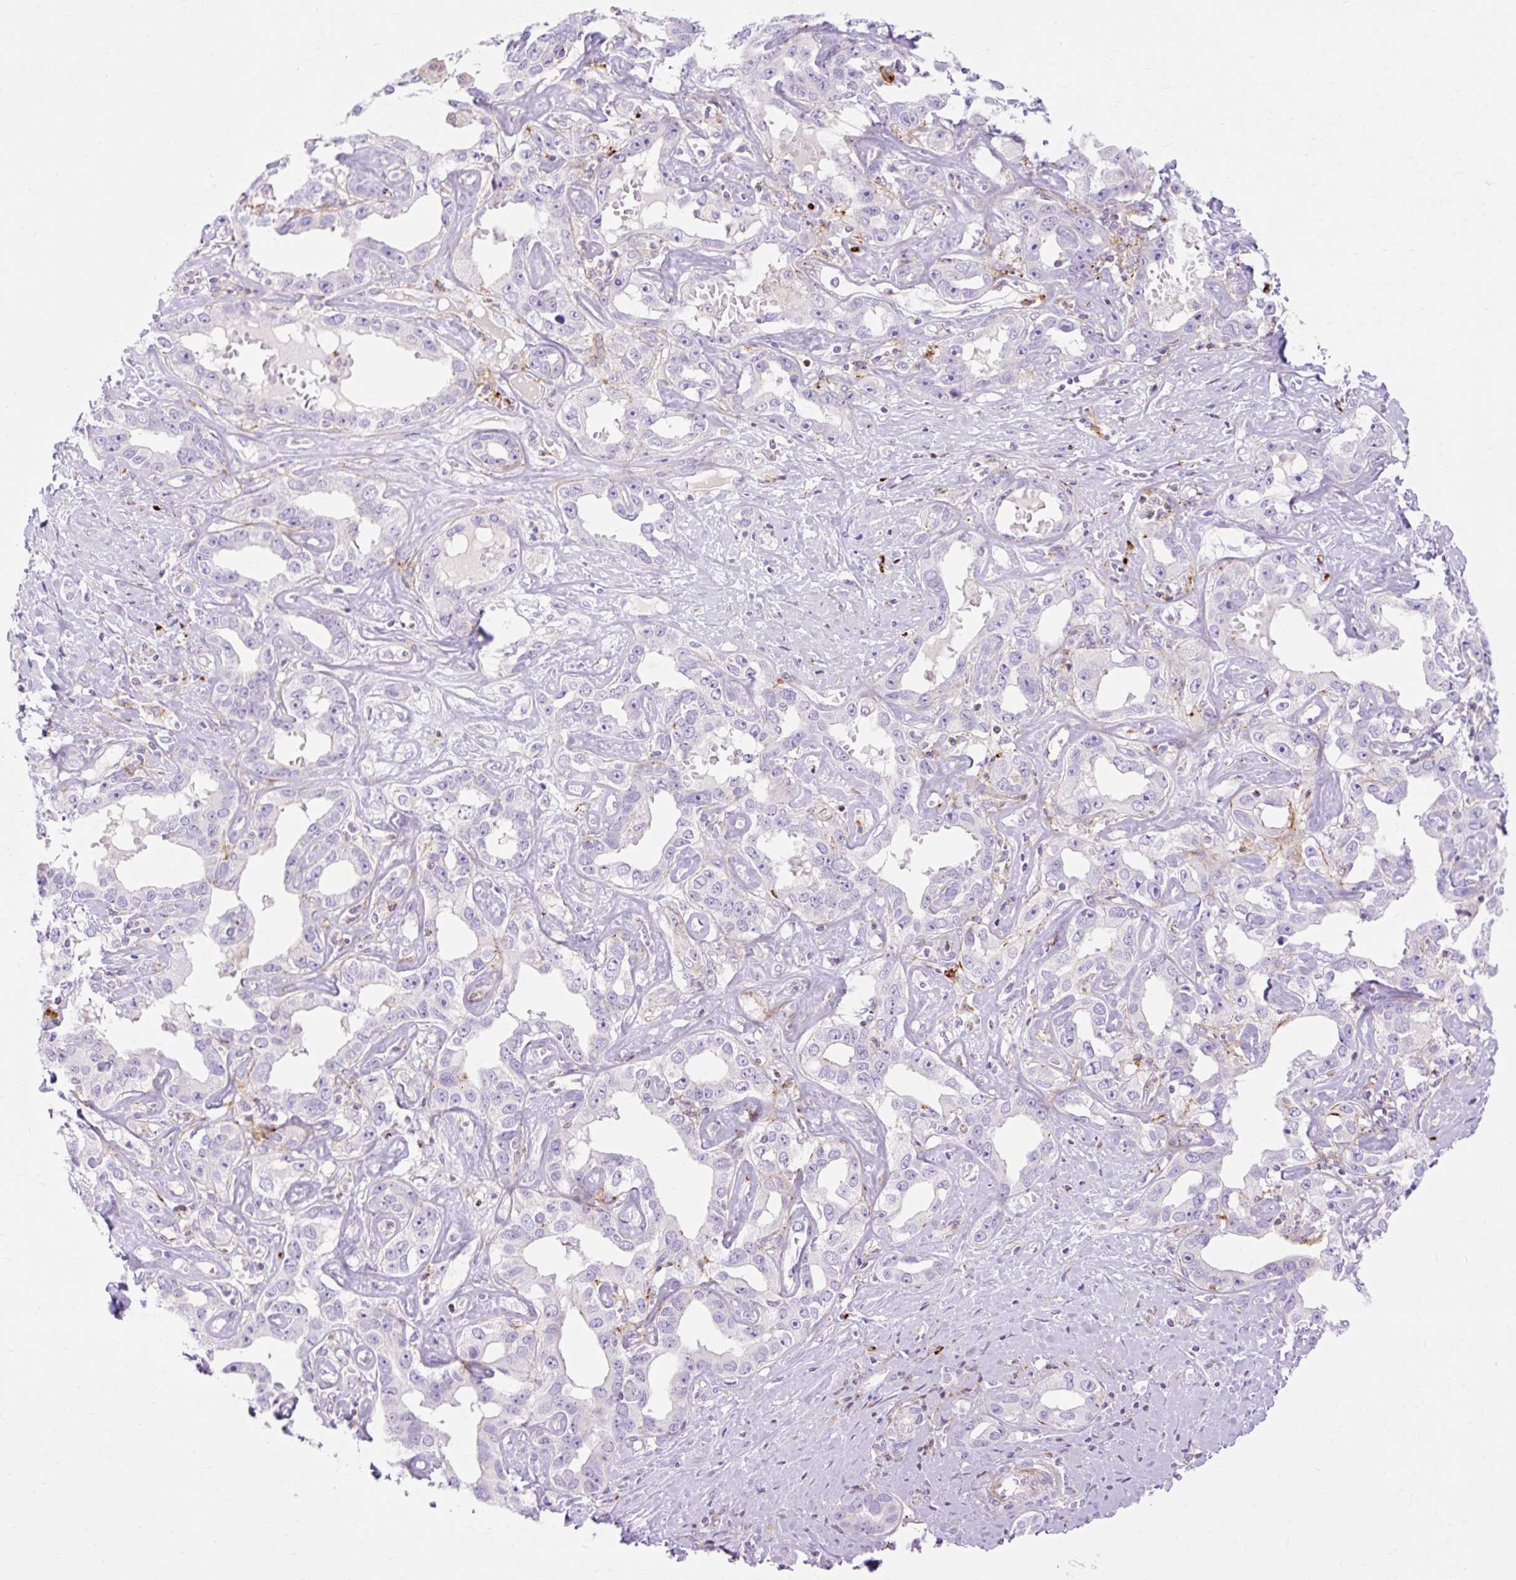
{"staining": {"intensity": "negative", "quantity": "none", "location": "none"}, "tissue": "liver cancer", "cell_type": "Tumor cells", "image_type": "cancer", "snomed": [{"axis": "morphology", "description": "Cholangiocarcinoma"}, {"axis": "topography", "description": "Liver"}], "caption": "DAB immunohistochemical staining of human cholangiocarcinoma (liver) demonstrates no significant staining in tumor cells. (DAB (3,3'-diaminobenzidine) immunohistochemistry, high magnification).", "gene": "CORO7-PAM16", "patient": {"sex": "male", "age": 59}}